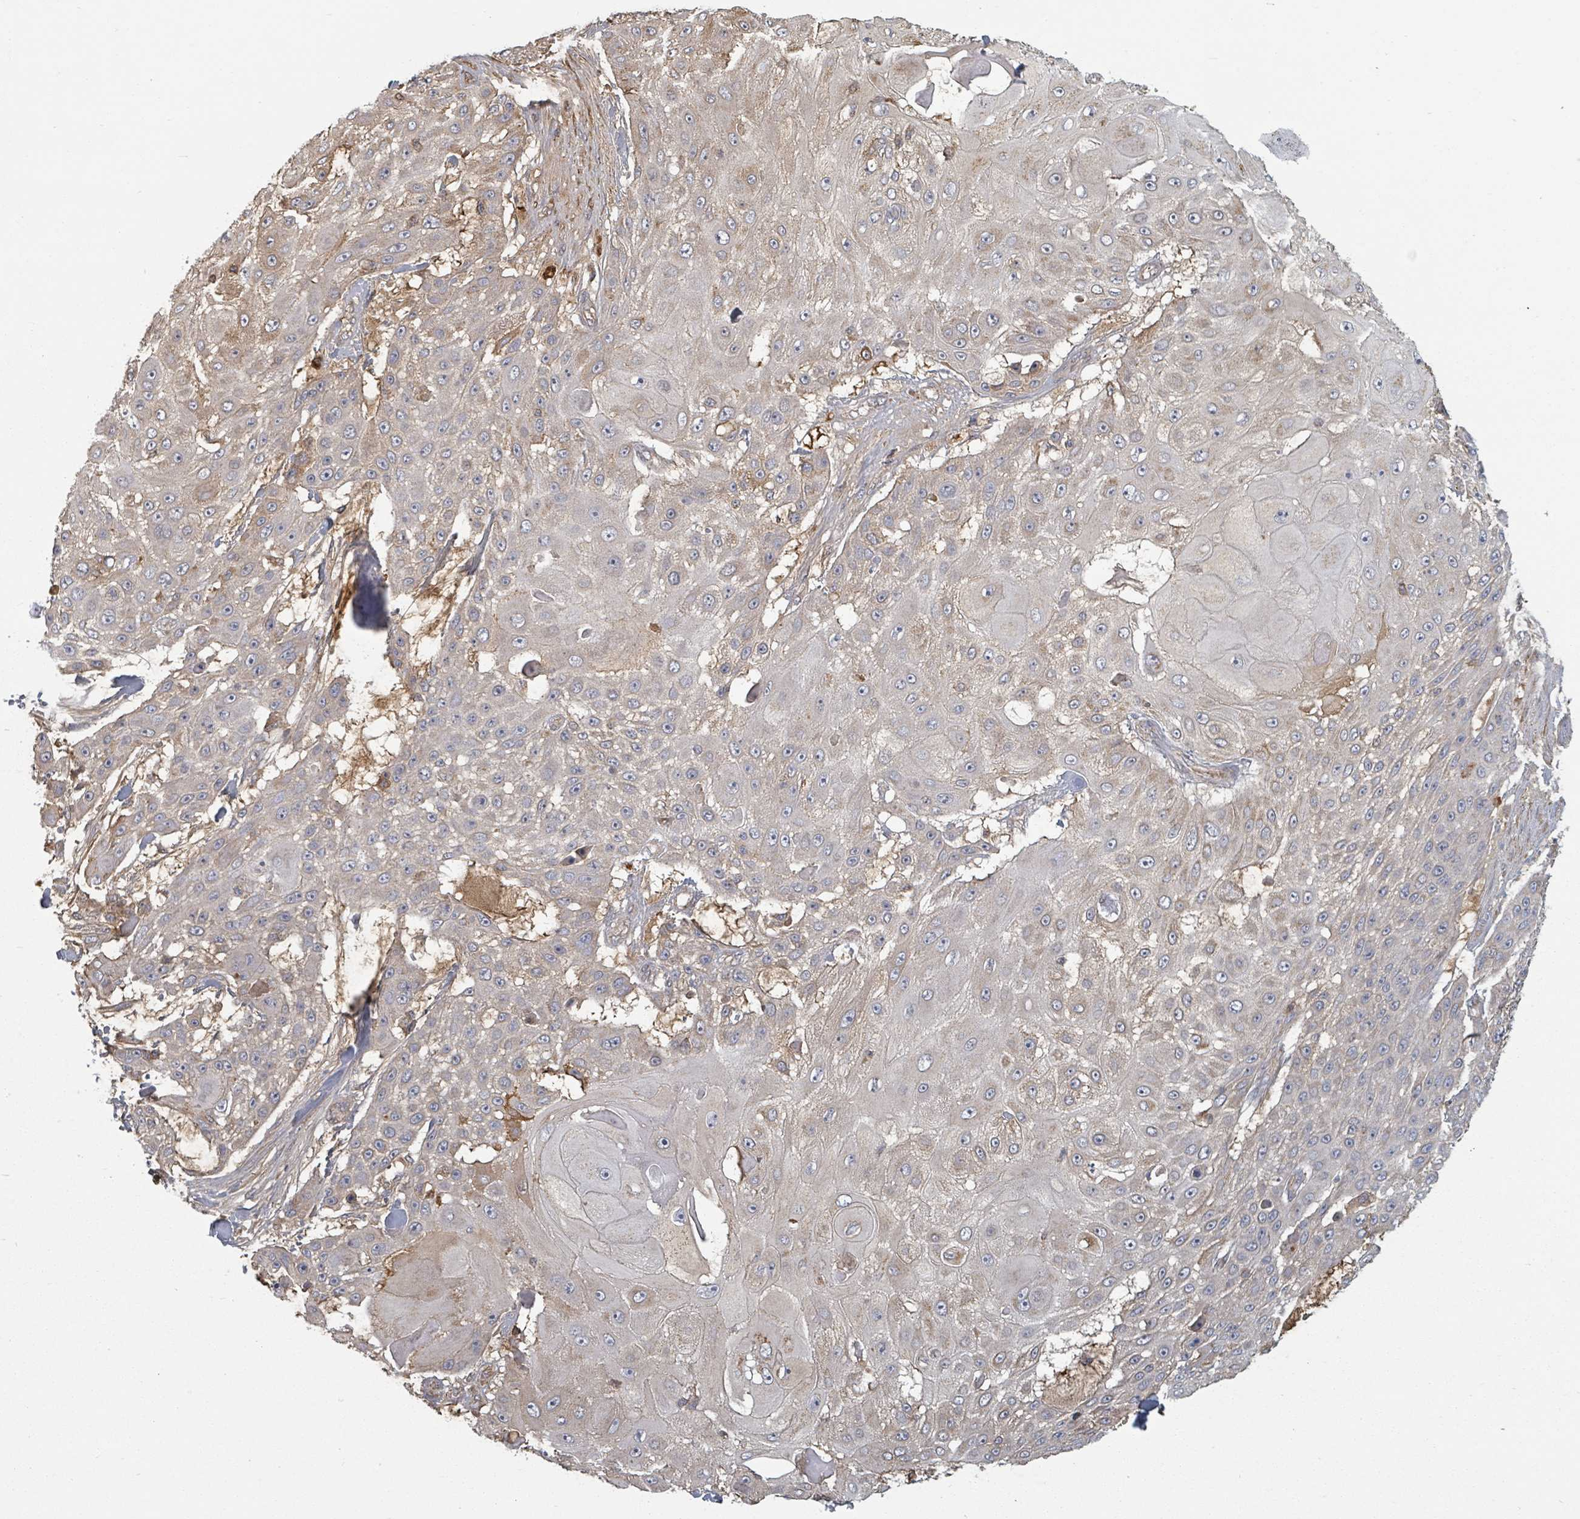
{"staining": {"intensity": "weak", "quantity": "25%-75%", "location": "cytoplasmic/membranous"}, "tissue": "skin cancer", "cell_type": "Tumor cells", "image_type": "cancer", "snomed": [{"axis": "morphology", "description": "Squamous cell carcinoma, NOS"}, {"axis": "topography", "description": "Skin"}], "caption": "This image displays immunohistochemistry (IHC) staining of skin cancer (squamous cell carcinoma), with low weak cytoplasmic/membranous expression in approximately 25%-75% of tumor cells.", "gene": "GABBR1", "patient": {"sex": "female", "age": 86}}